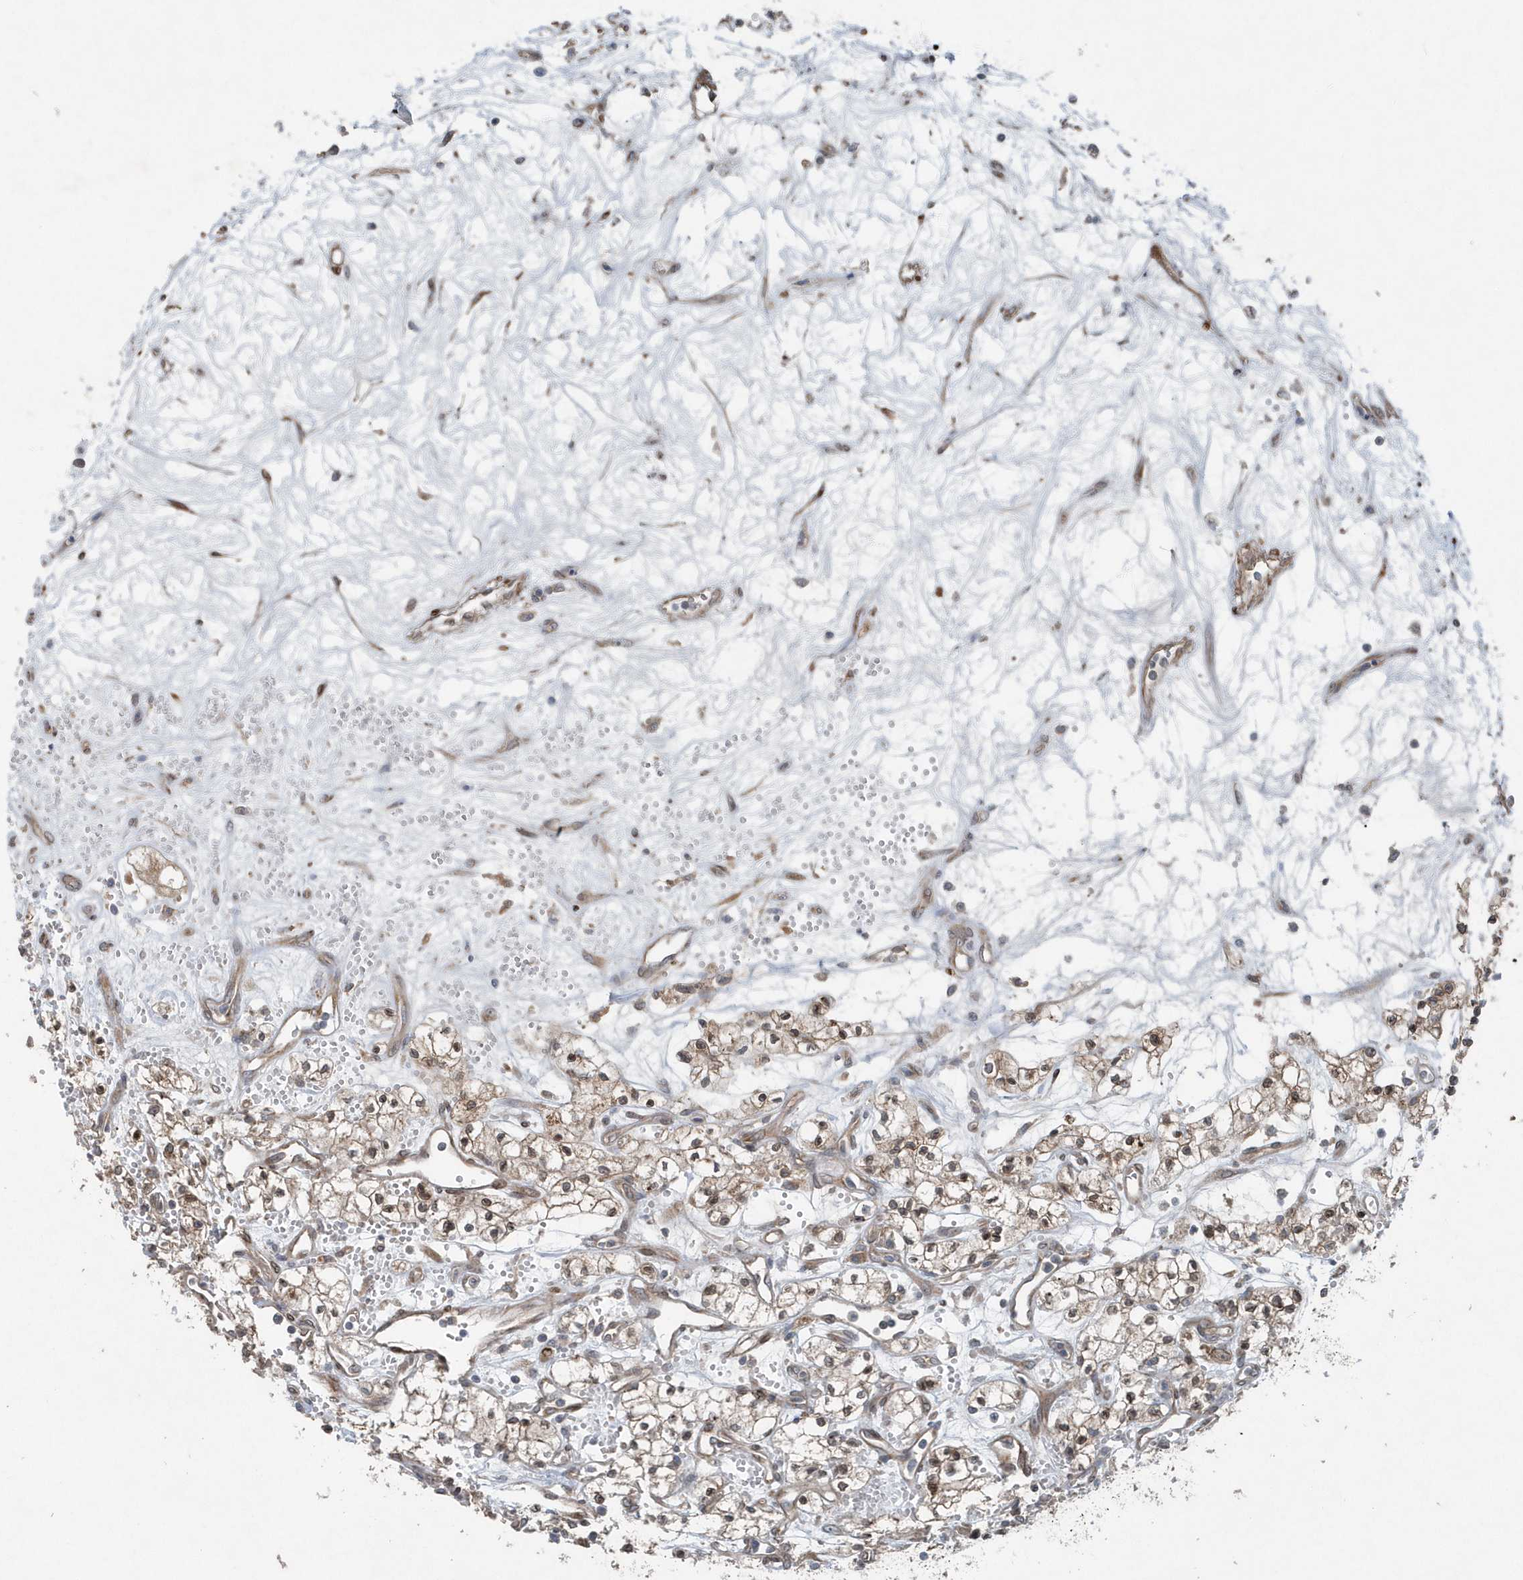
{"staining": {"intensity": "moderate", "quantity": "25%-75%", "location": "cytoplasmic/membranous"}, "tissue": "renal cancer", "cell_type": "Tumor cells", "image_type": "cancer", "snomed": [{"axis": "morphology", "description": "Adenocarcinoma, NOS"}, {"axis": "topography", "description": "Kidney"}], "caption": "An image showing moderate cytoplasmic/membranous positivity in approximately 25%-75% of tumor cells in renal adenocarcinoma, as visualized by brown immunohistochemical staining.", "gene": "MCC", "patient": {"sex": "male", "age": 59}}